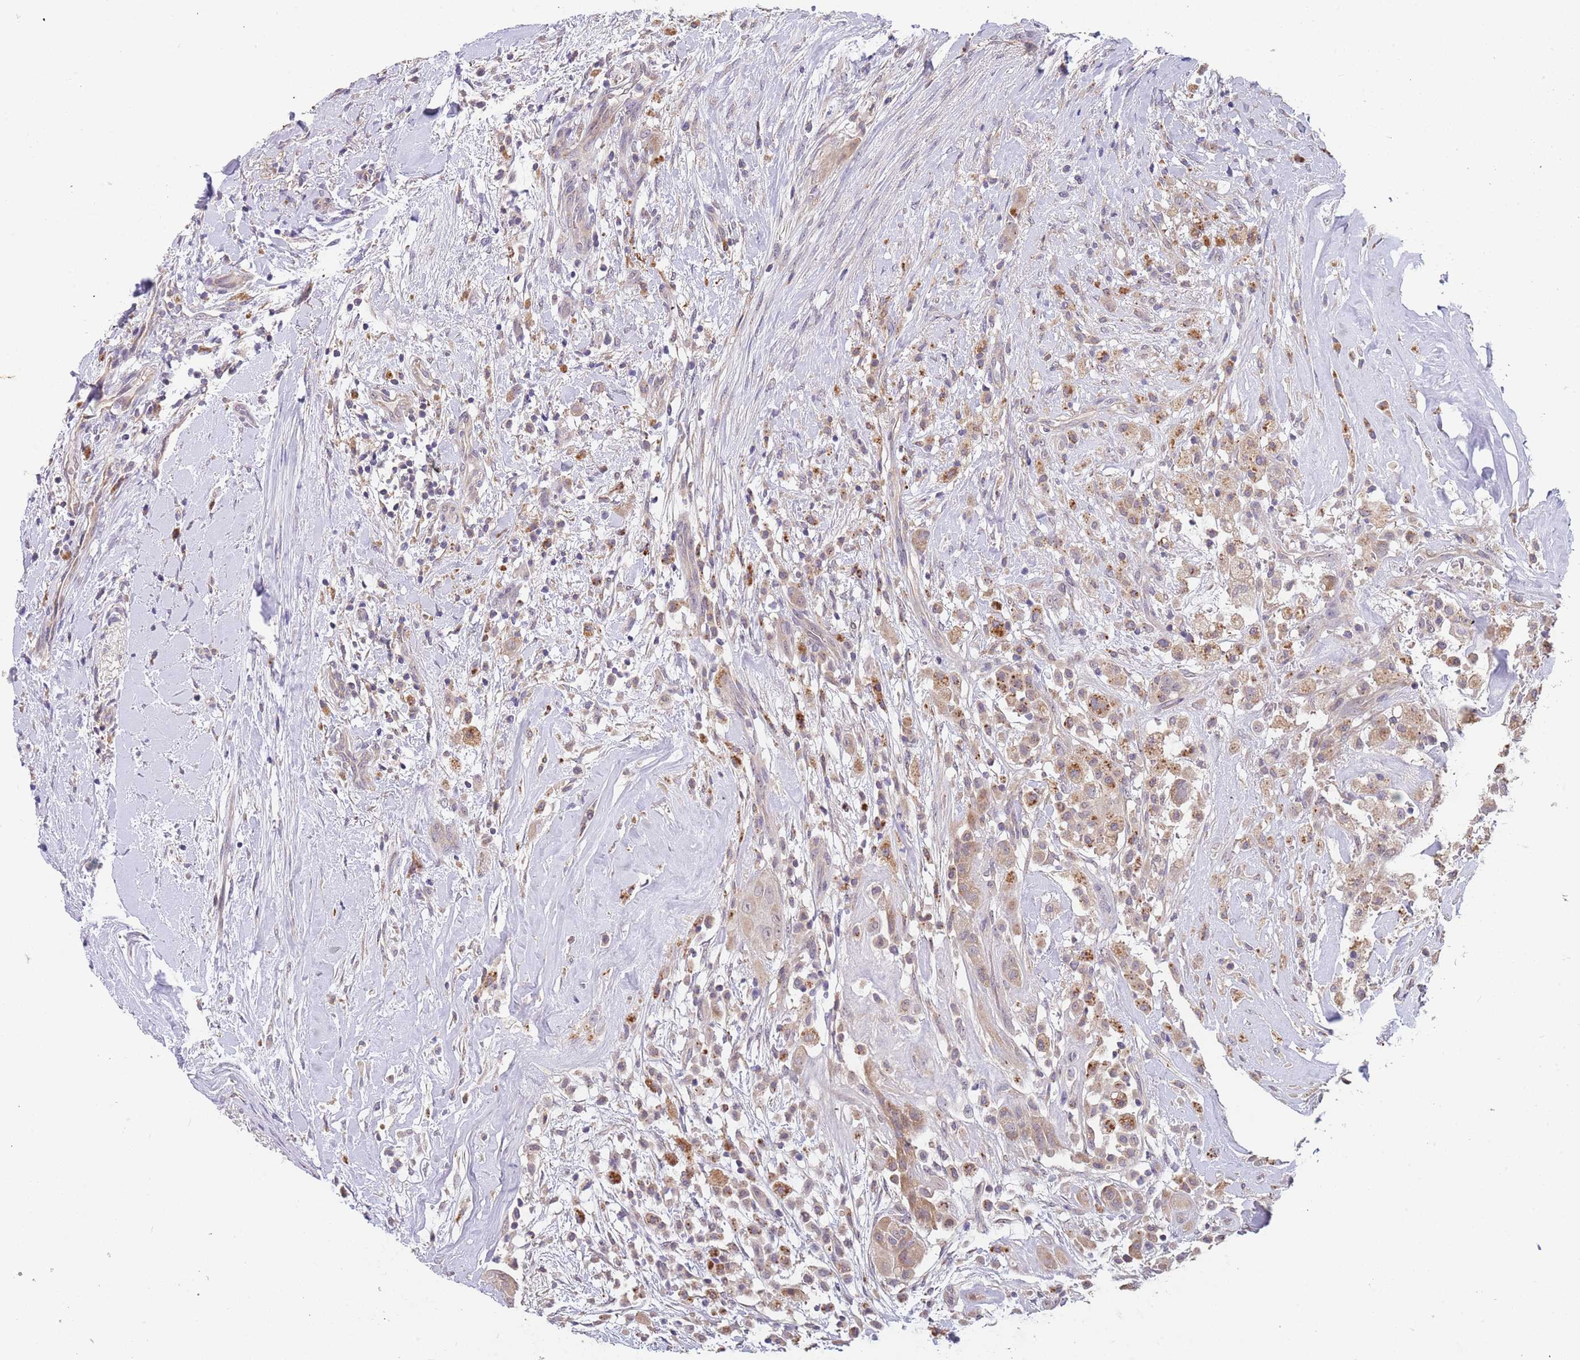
{"staining": {"intensity": "weak", "quantity": "<25%", "location": "cytoplasmic/membranous"}, "tissue": "thyroid cancer", "cell_type": "Tumor cells", "image_type": "cancer", "snomed": [{"axis": "morphology", "description": "Normal tissue, NOS"}, {"axis": "morphology", "description": "Papillary adenocarcinoma, NOS"}, {"axis": "topography", "description": "Thyroid gland"}], "caption": "The immunohistochemistry image has no significant expression in tumor cells of papillary adenocarcinoma (thyroid) tissue.", "gene": "TMEM64", "patient": {"sex": "female", "age": 59}}